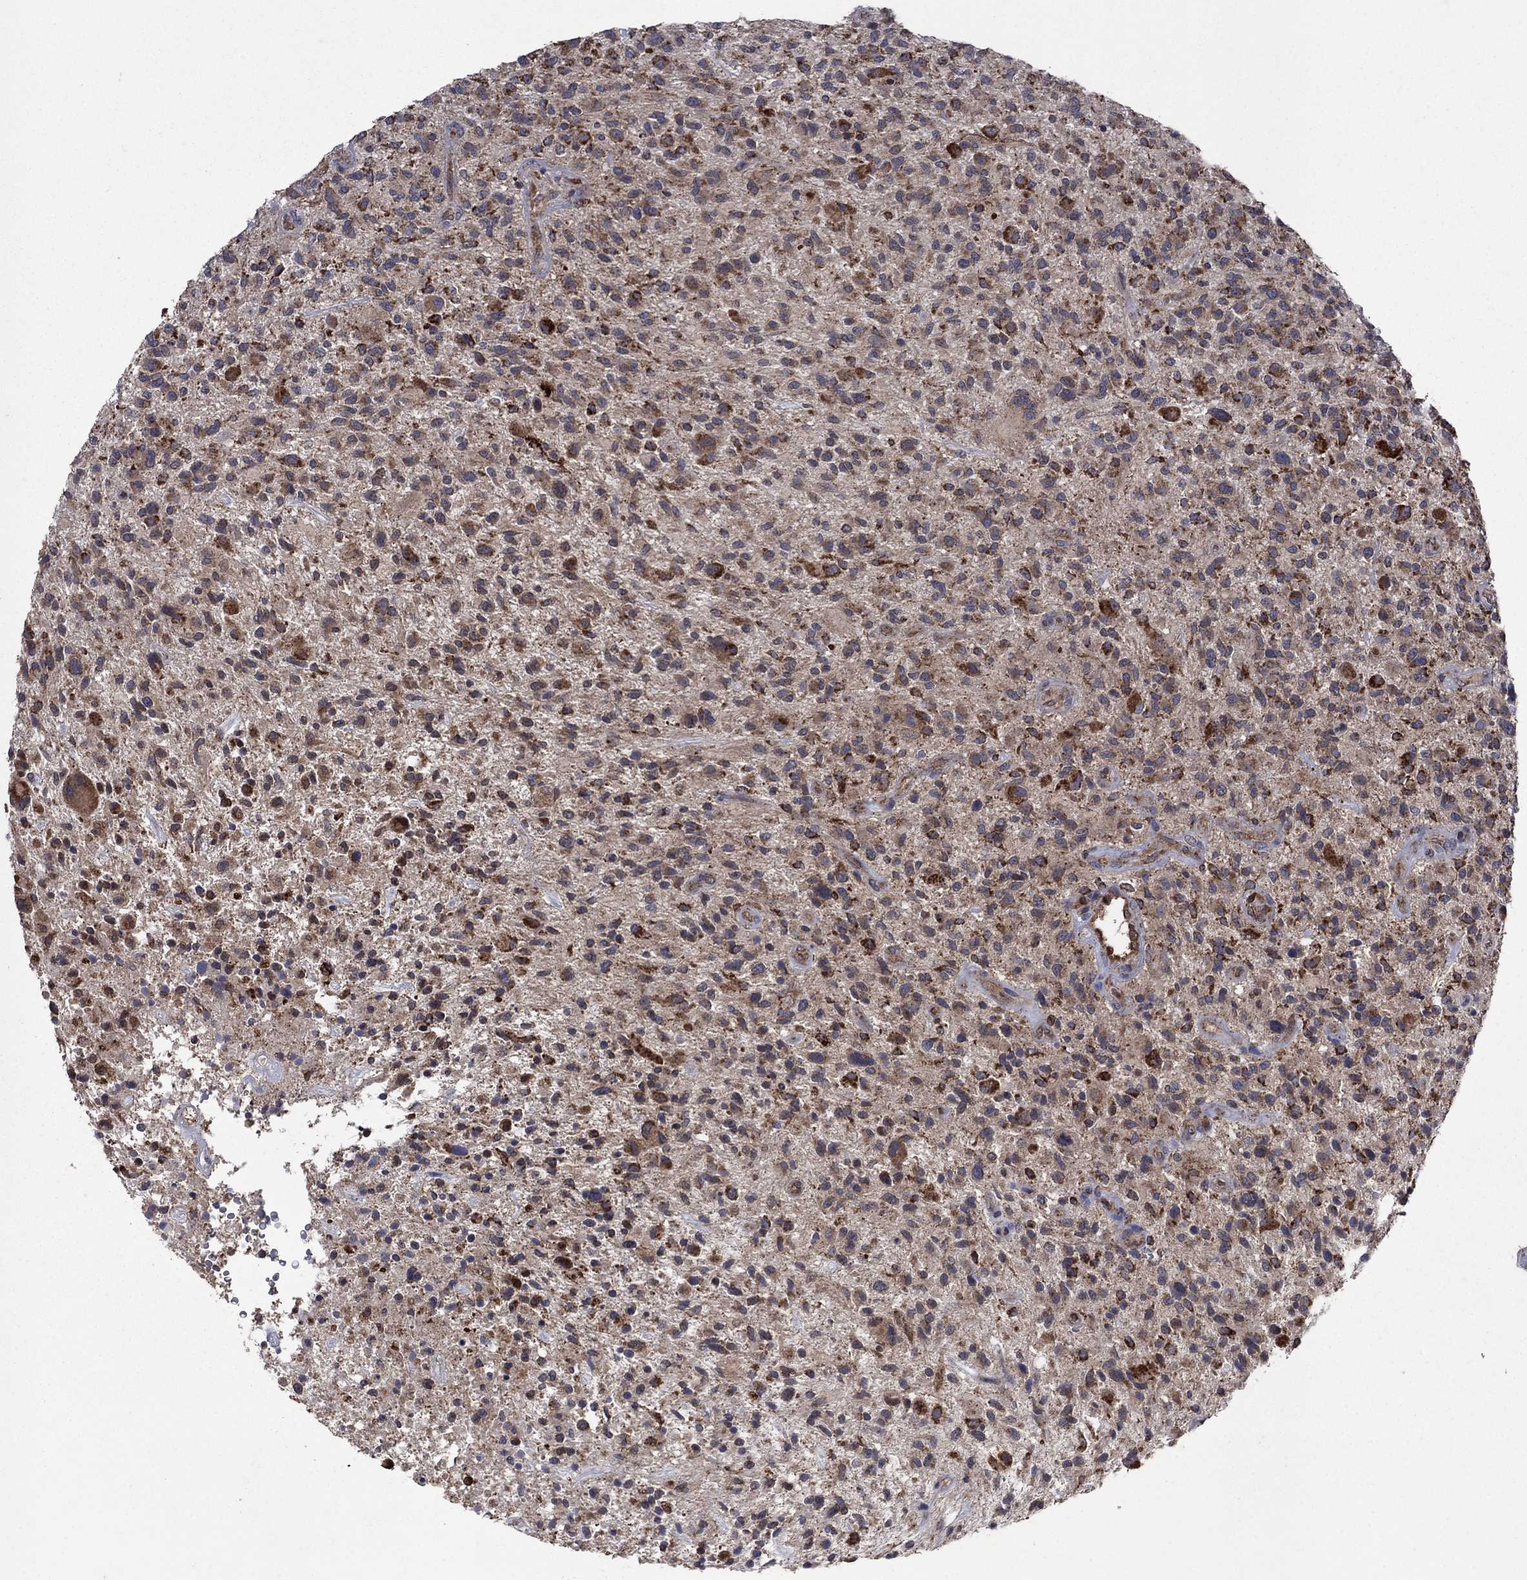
{"staining": {"intensity": "strong", "quantity": "<25%", "location": "cytoplasmic/membranous"}, "tissue": "glioma", "cell_type": "Tumor cells", "image_type": "cancer", "snomed": [{"axis": "morphology", "description": "Glioma, malignant, High grade"}, {"axis": "topography", "description": "Brain"}], "caption": "A high-resolution image shows immunohistochemistry staining of malignant glioma (high-grade), which demonstrates strong cytoplasmic/membranous positivity in approximately <25% of tumor cells.", "gene": "DPH1", "patient": {"sex": "male", "age": 47}}